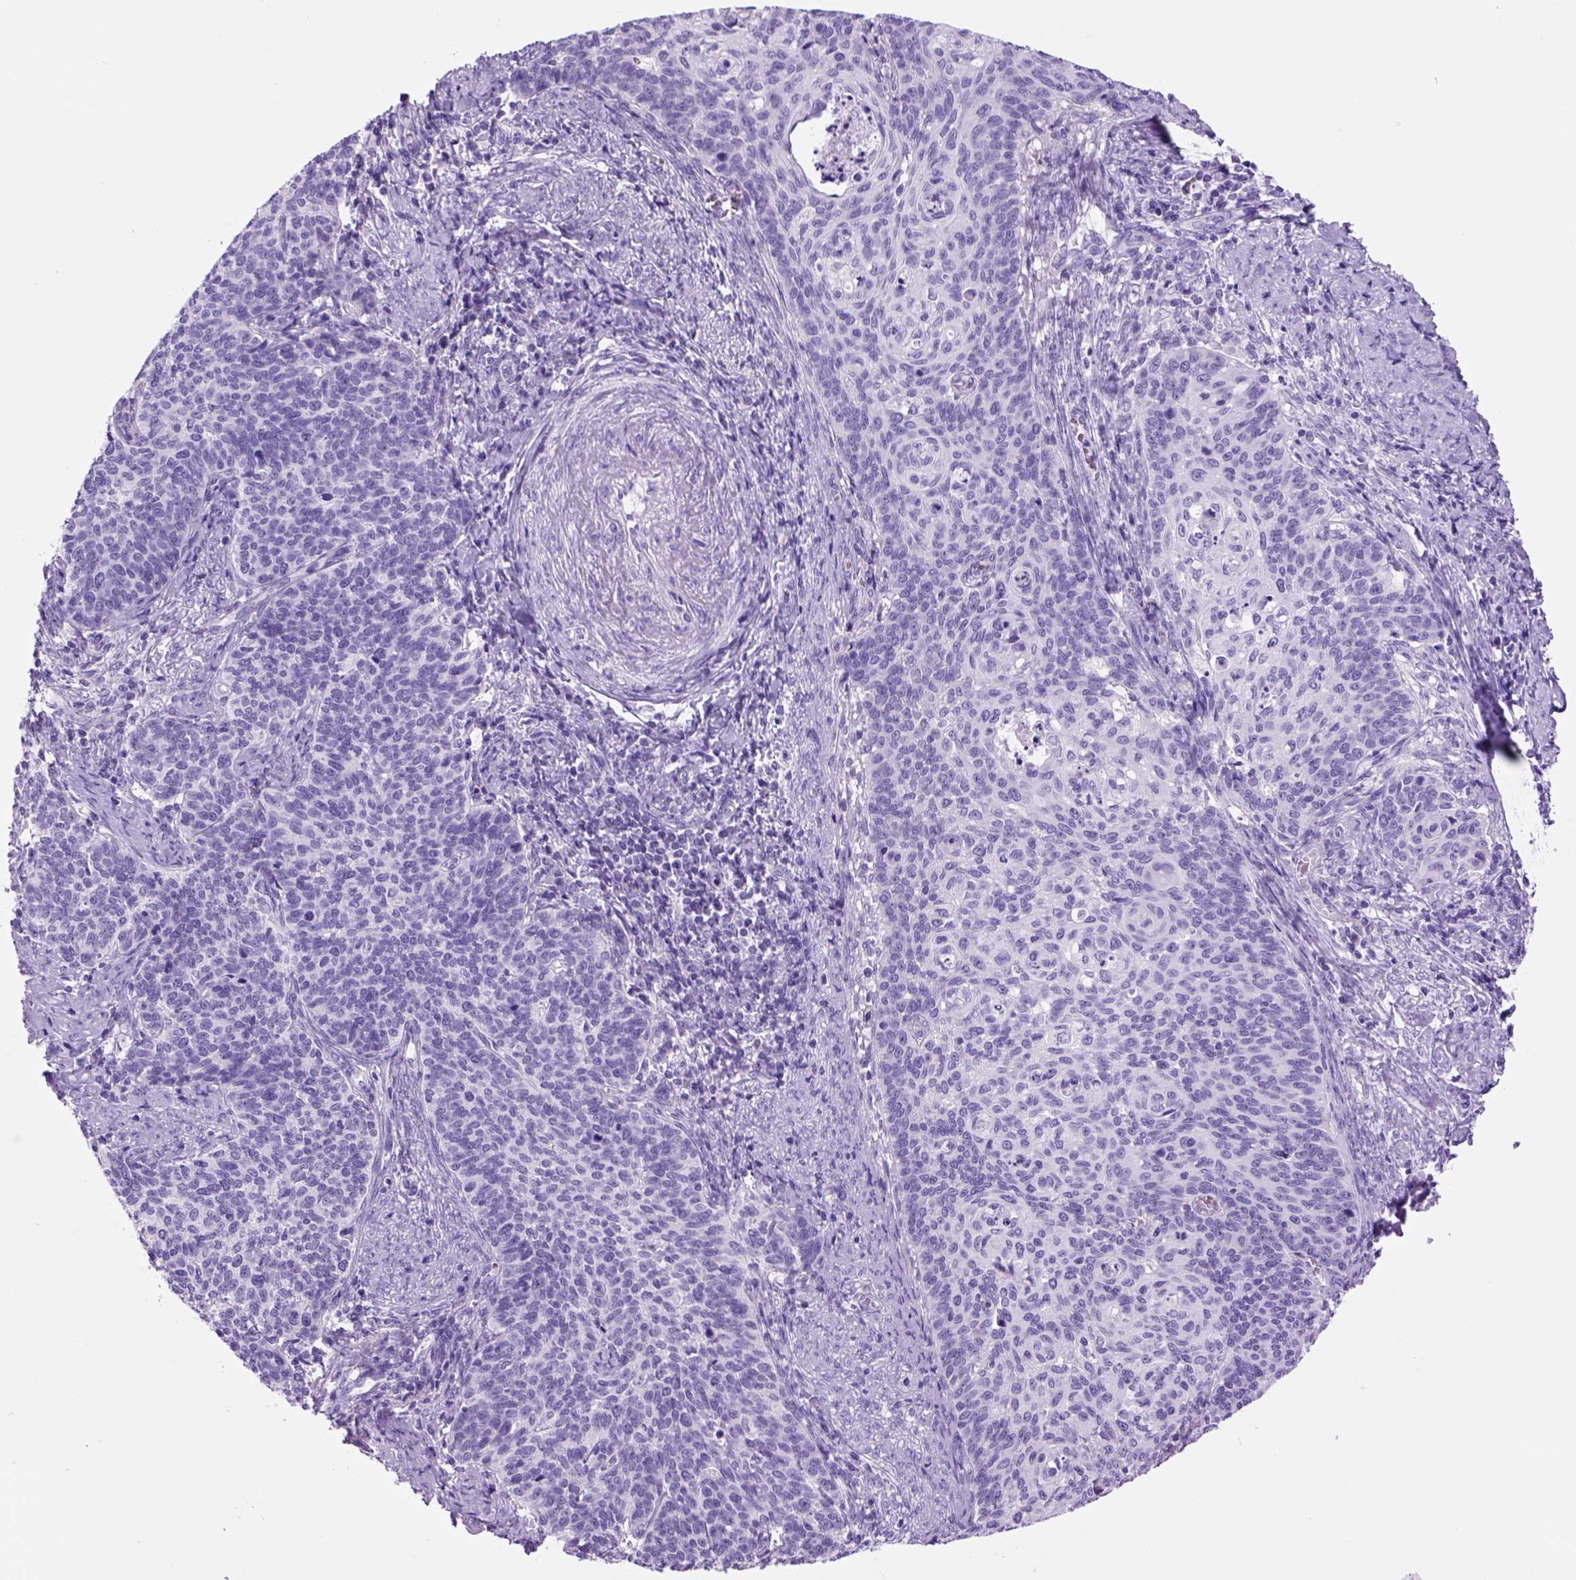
{"staining": {"intensity": "negative", "quantity": "none", "location": "none"}, "tissue": "cervical cancer", "cell_type": "Tumor cells", "image_type": "cancer", "snomed": [{"axis": "morphology", "description": "Normal tissue, NOS"}, {"axis": "morphology", "description": "Squamous cell carcinoma, NOS"}, {"axis": "topography", "description": "Cervix"}], "caption": "High power microscopy histopathology image of an immunohistochemistry histopathology image of cervical cancer (squamous cell carcinoma), revealing no significant positivity in tumor cells.", "gene": "HHIPL2", "patient": {"sex": "female", "age": 39}}